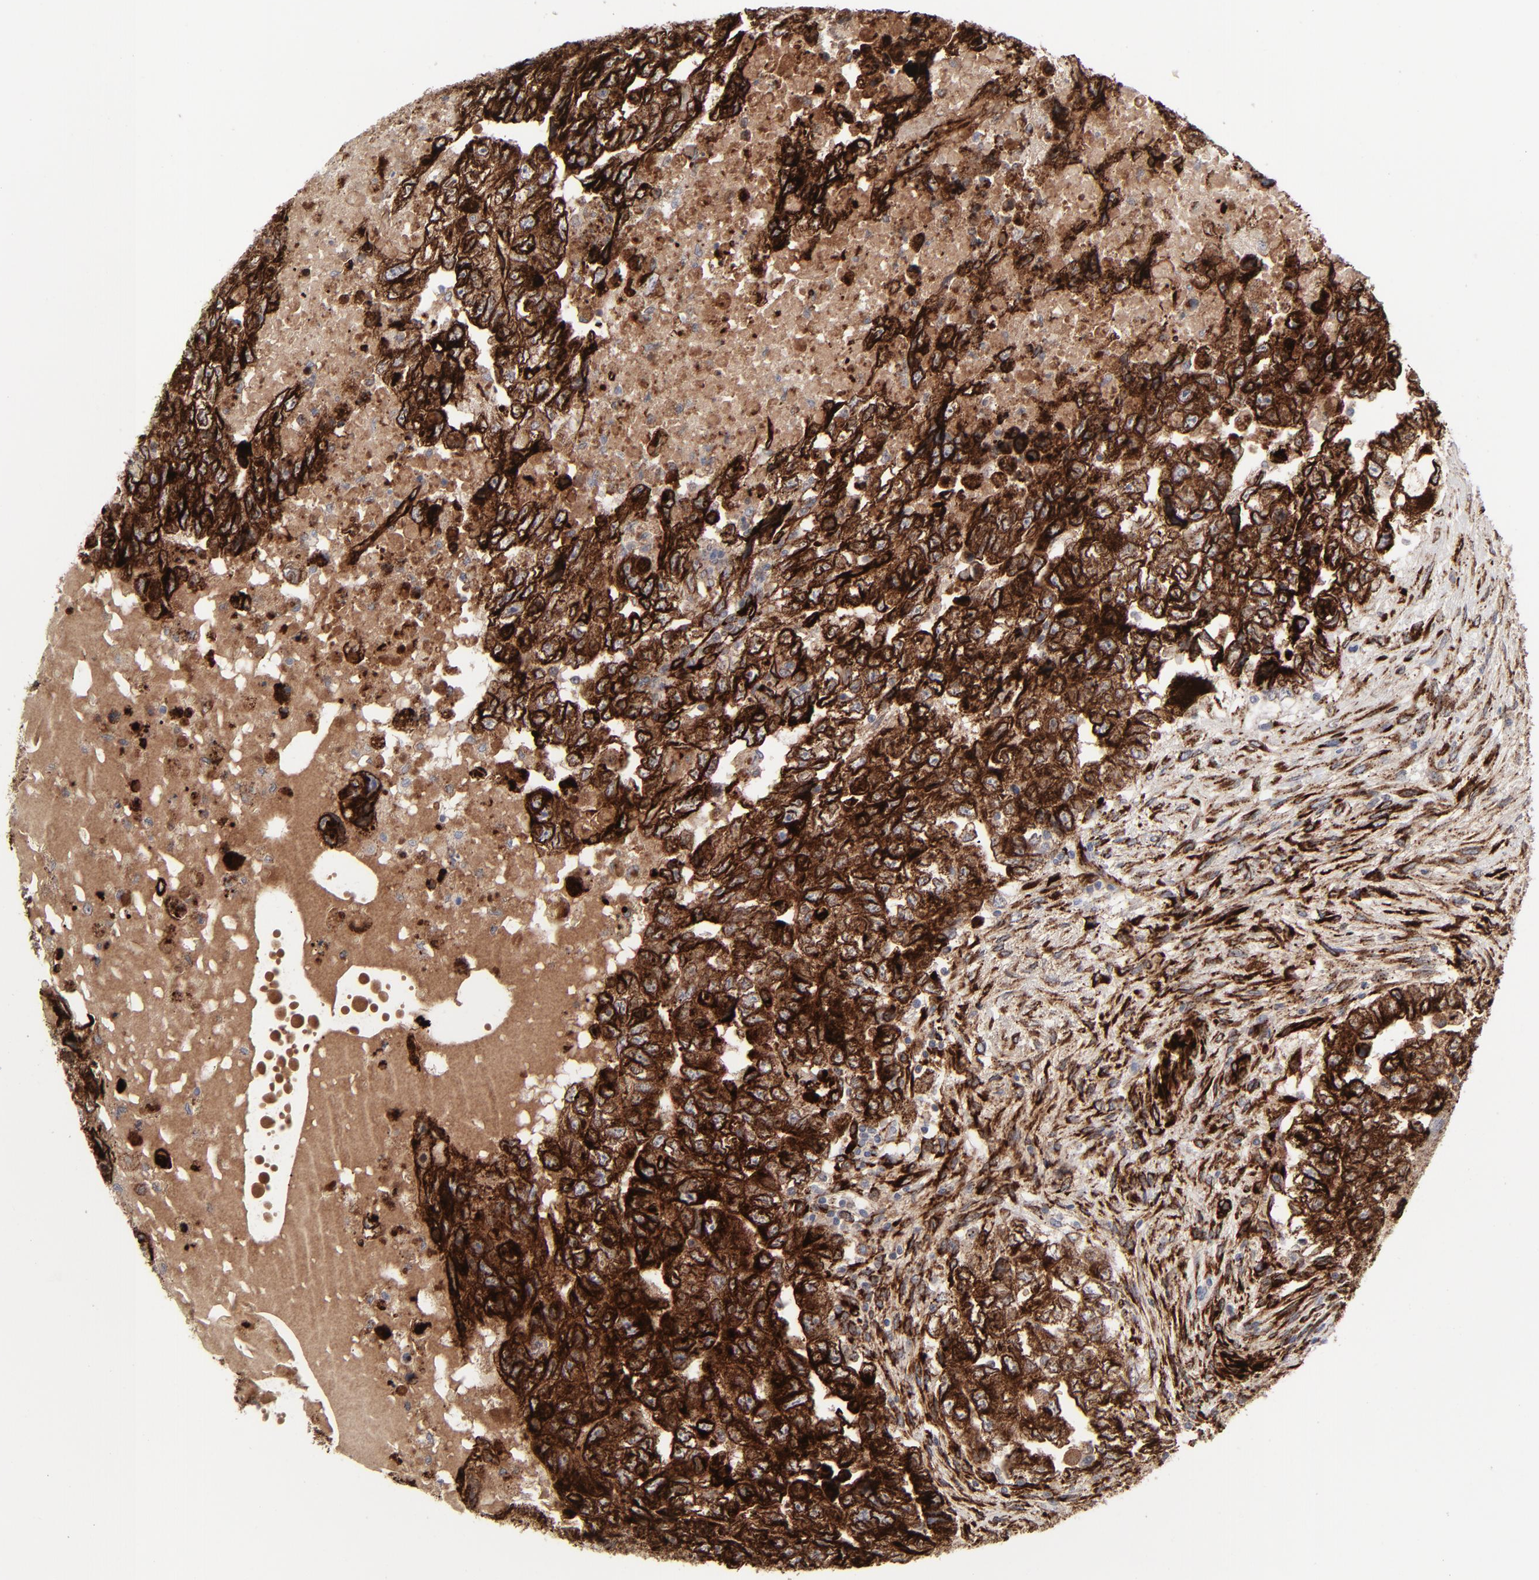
{"staining": {"intensity": "strong", "quantity": ">75%", "location": "cytoplasmic/membranous"}, "tissue": "testis cancer", "cell_type": "Tumor cells", "image_type": "cancer", "snomed": [{"axis": "morphology", "description": "Carcinoma, Embryonal, NOS"}, {"axis": "topography", "description": "Testis"}], "caption": "Immunohistochemical staining of human embryonal carcinoma (testis) exhibits strong cytoplasmic/membranous protein expression in about >75% of tumor cells. Nuclei are stained in blue.", "gene": "SPARC", "patient": {"sex": "male", "age": 36}}